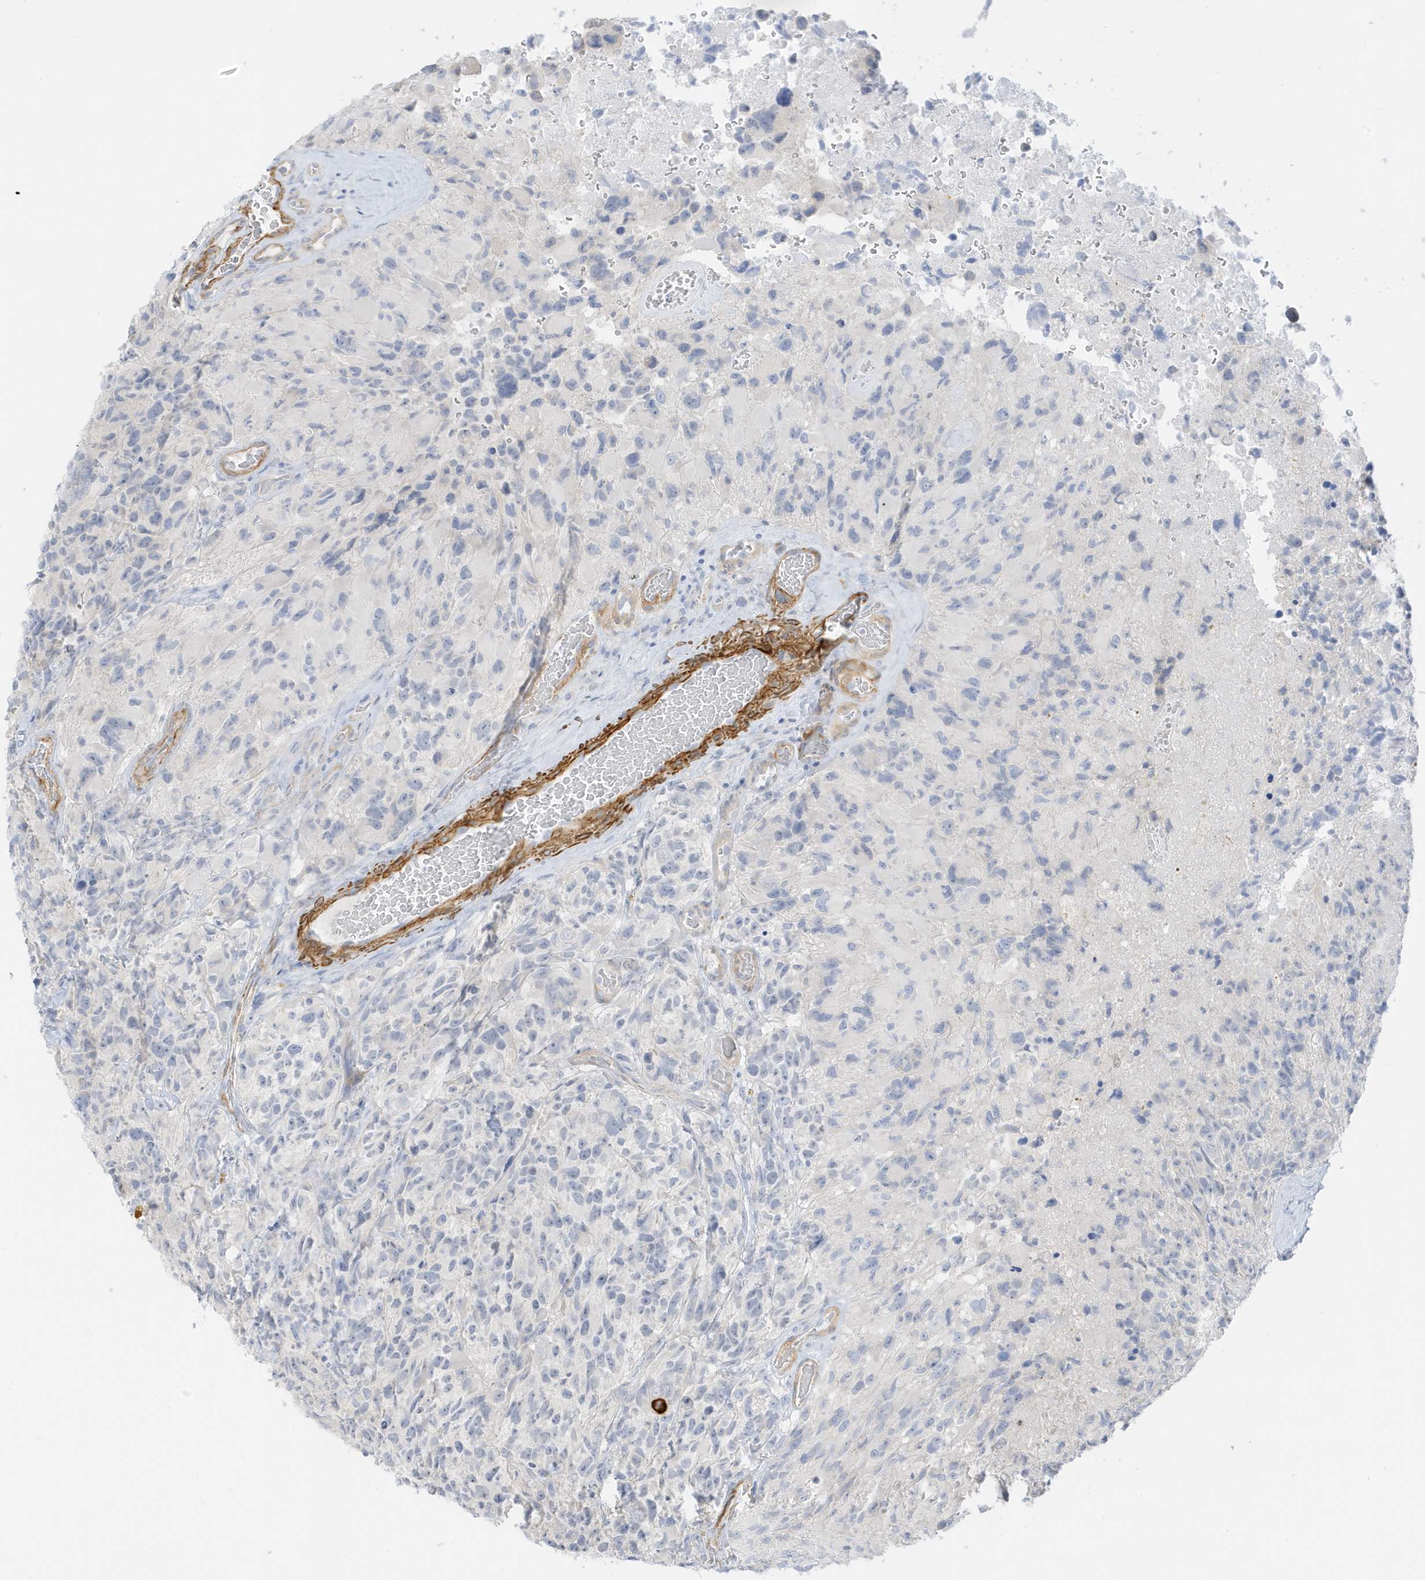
{"staining": {"intensity": "negative", "quantity": "none", "location": "none"}, "tissue": "glioma", "cell_type": "Tumor cells", "image_type": "cancer", "snomed": [{"axis": "morphology", "description": "Glioma, malignant, High grade"}, {"axis": "topography", "description": "Brain"}], "caption": "DAB immunohistochemical staining of human glioma reveals no significant staining in tumor cells.", "gene": "SLC22A13", "patient": {"sex": "male", "age": 69}}